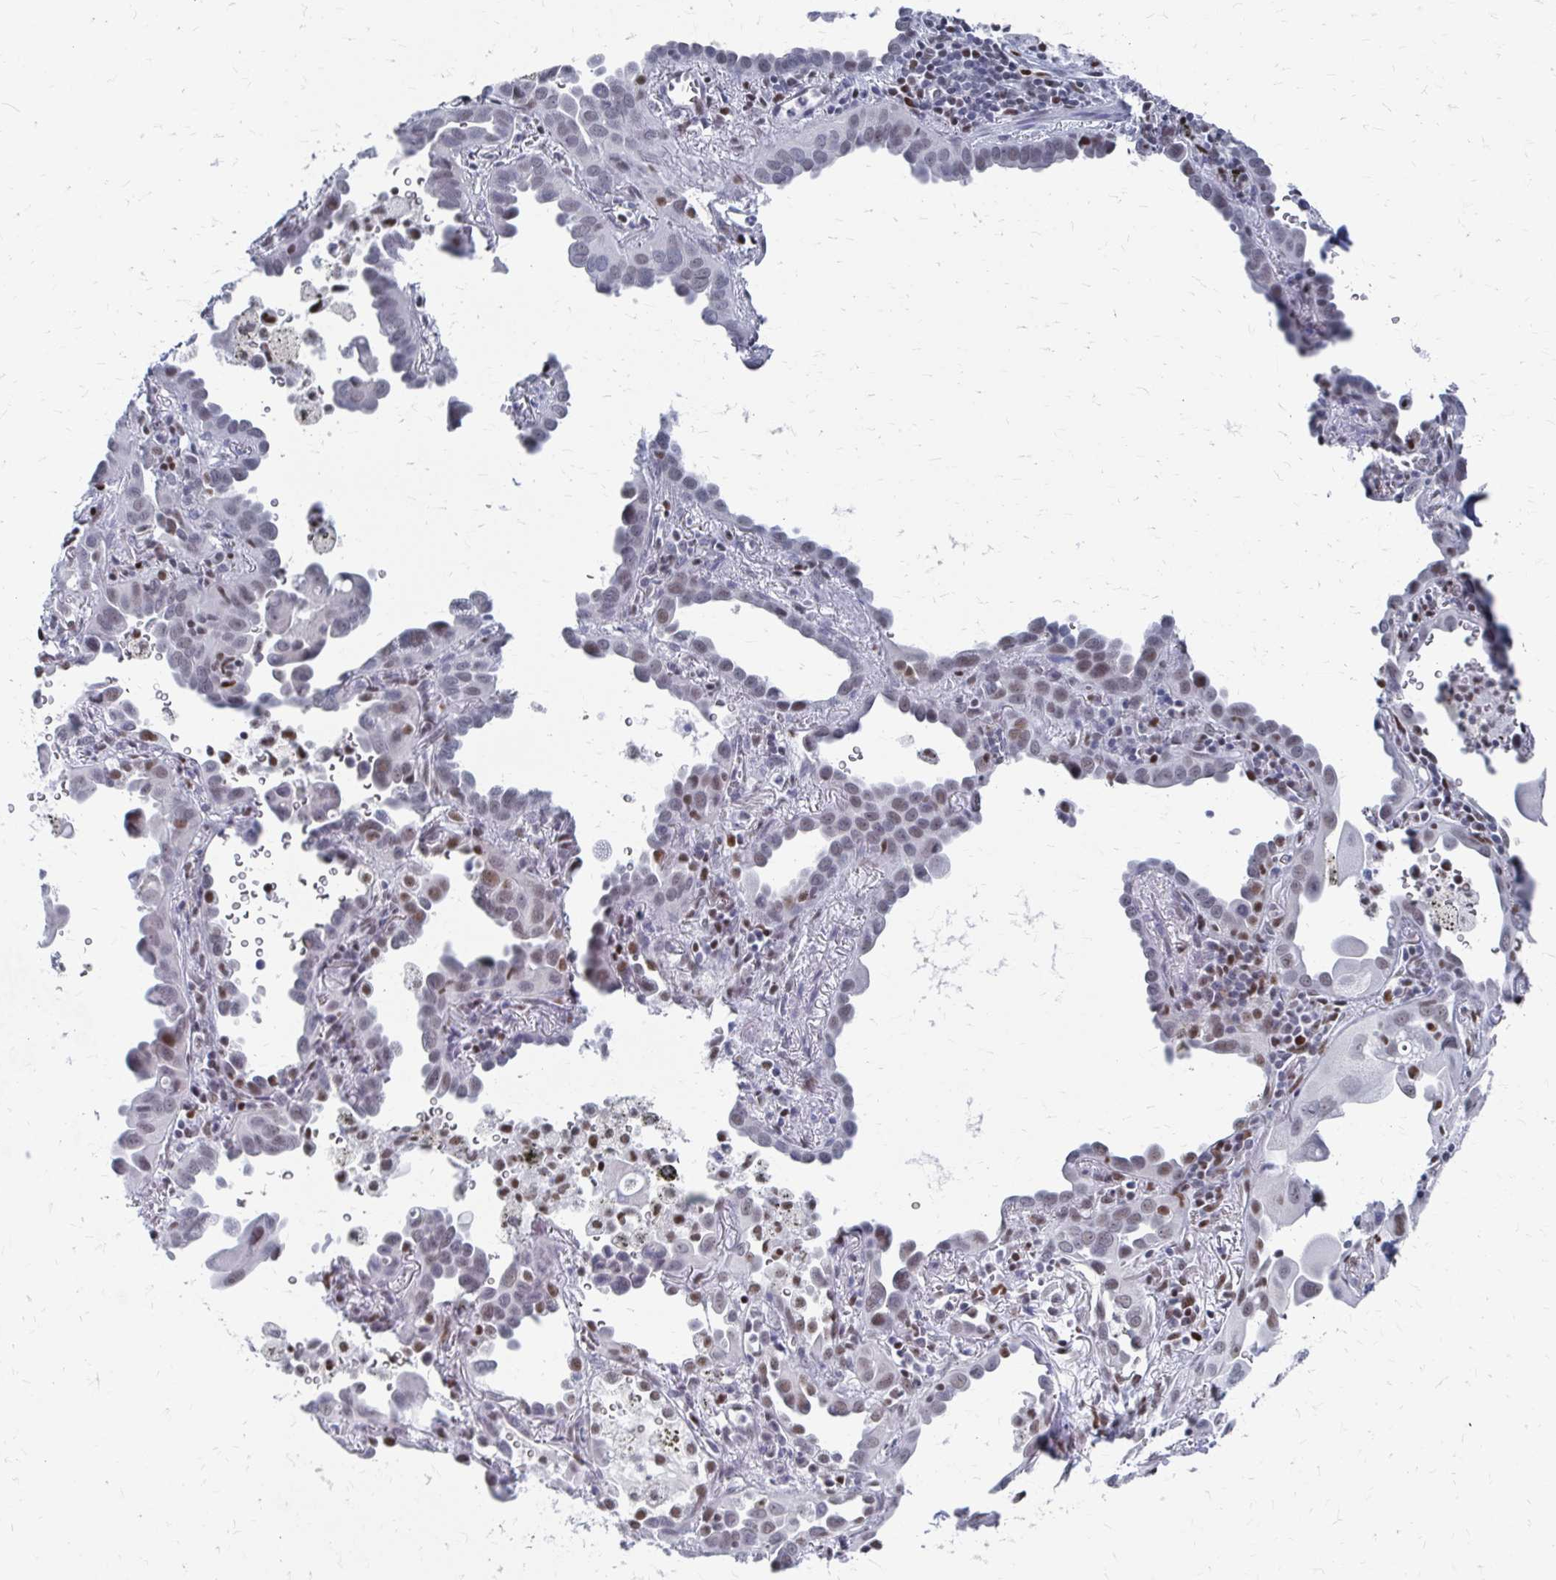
{"staining": {"intensity": "weak", "quantity": ">75%", "location": "nuclear"}, "tissue": "lung cancer", "cell_type": "Tumor cells", "image_type": "cancer", "snomed": [{"axis": "morphology", "description": "Adenocarcinoma, NOS"}, {"axis": "topography", "description": "Lung"}], "caption": "Tumor cells demonstrate low levels of weak nuclear staining in approximately >75% of cells in lung adenocarcinoma.", "gene": "CDIN1", "patient": {"sex": "male", "age": 68}}